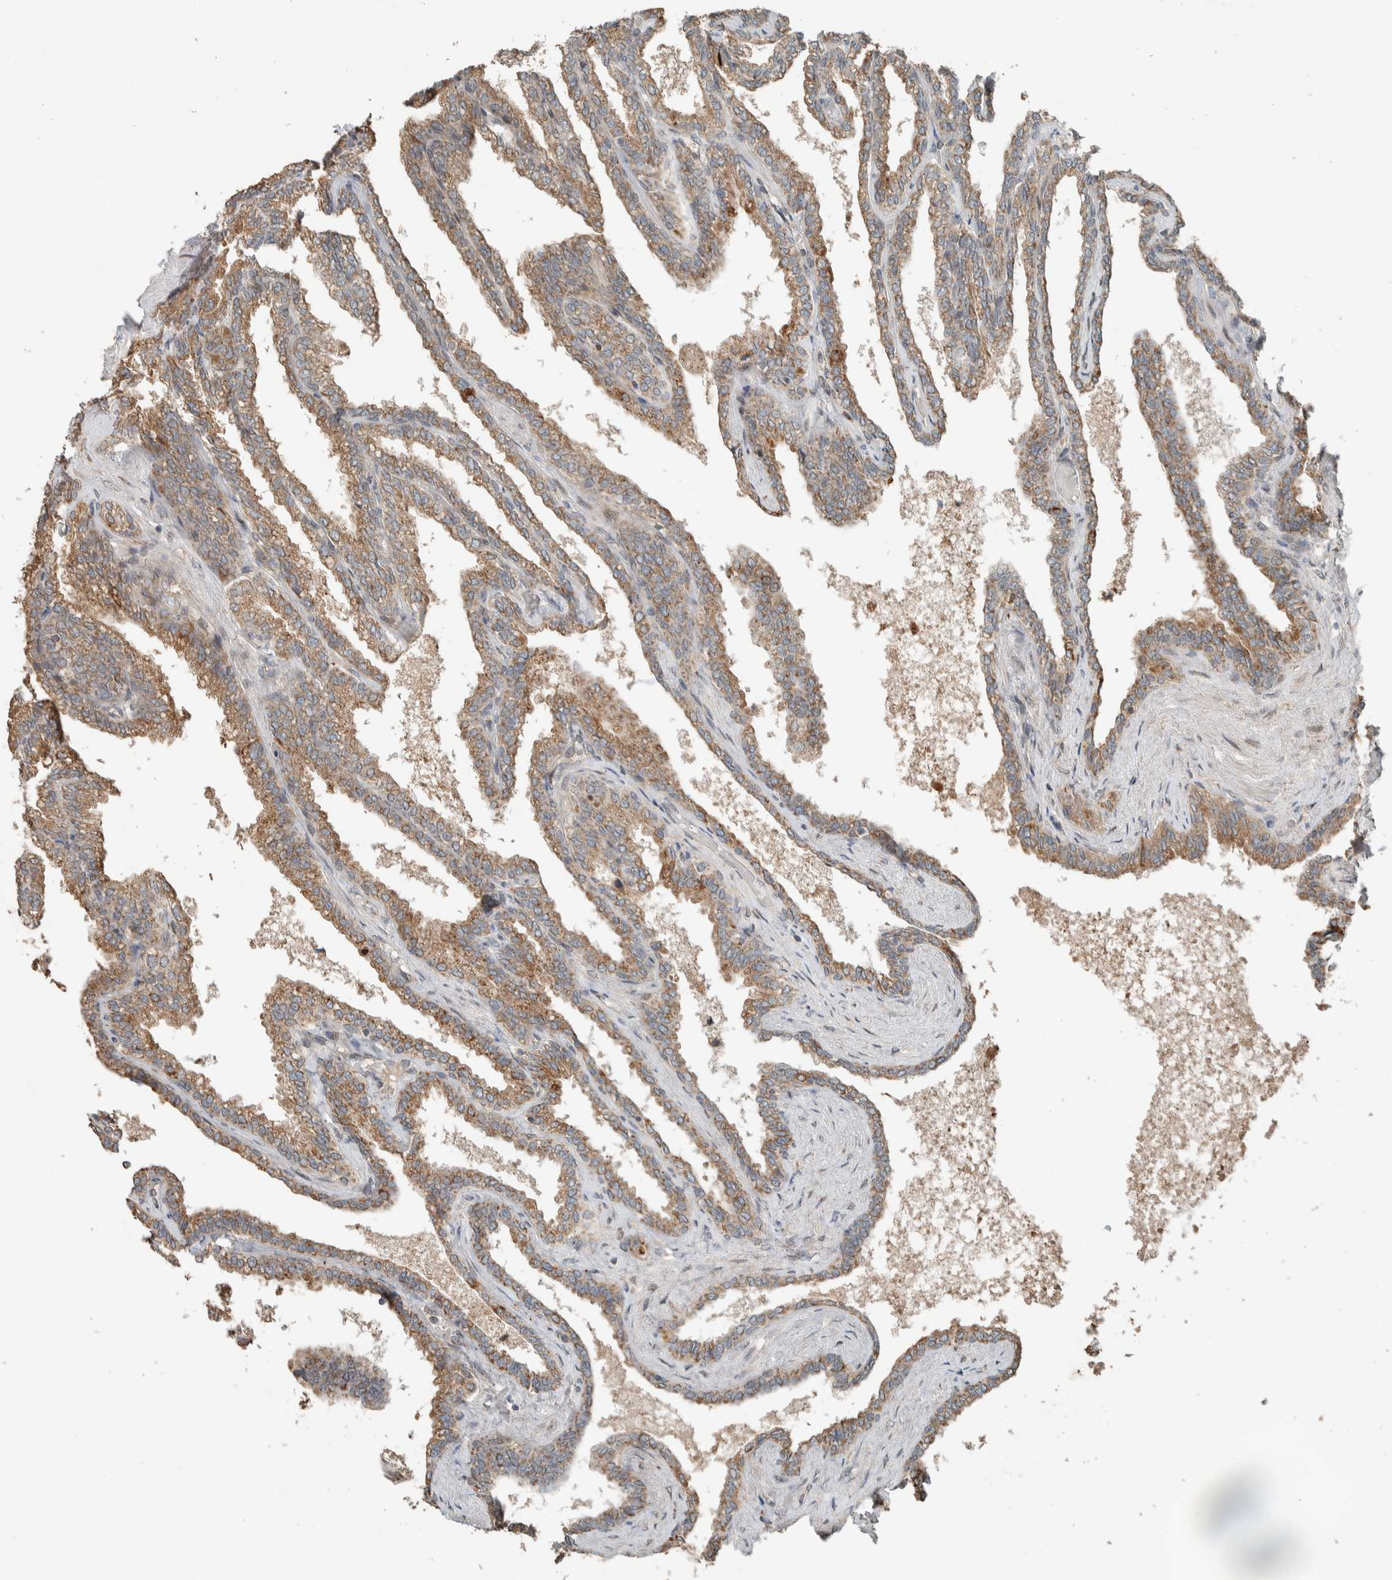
{"staining": {"intensity": "moderate", "quantity": ">75%", "location": "cytoplasmic/membranous"}, "tissue": "seminal vesicle", "cell_type": "Glandular cells", "image_type": "normal", "snomed": [{"axis": "morphology", "description": "Normal tissue, NOS"}, {"axis": "topography", "description": "Seminal veicle"}], "caption": "Seminal vesicle stained for a protein reveals moderate cytoplasmic/membranous positivity in glandular cells. The staining is performed using DAB (3,3'-diaminobenzidine) brown chromogen to label protein expression. The nuclei are counter-stained blue using hematoxylin.", "gene": "NBR1", "patient": {"sex": "male", "age": 46}}